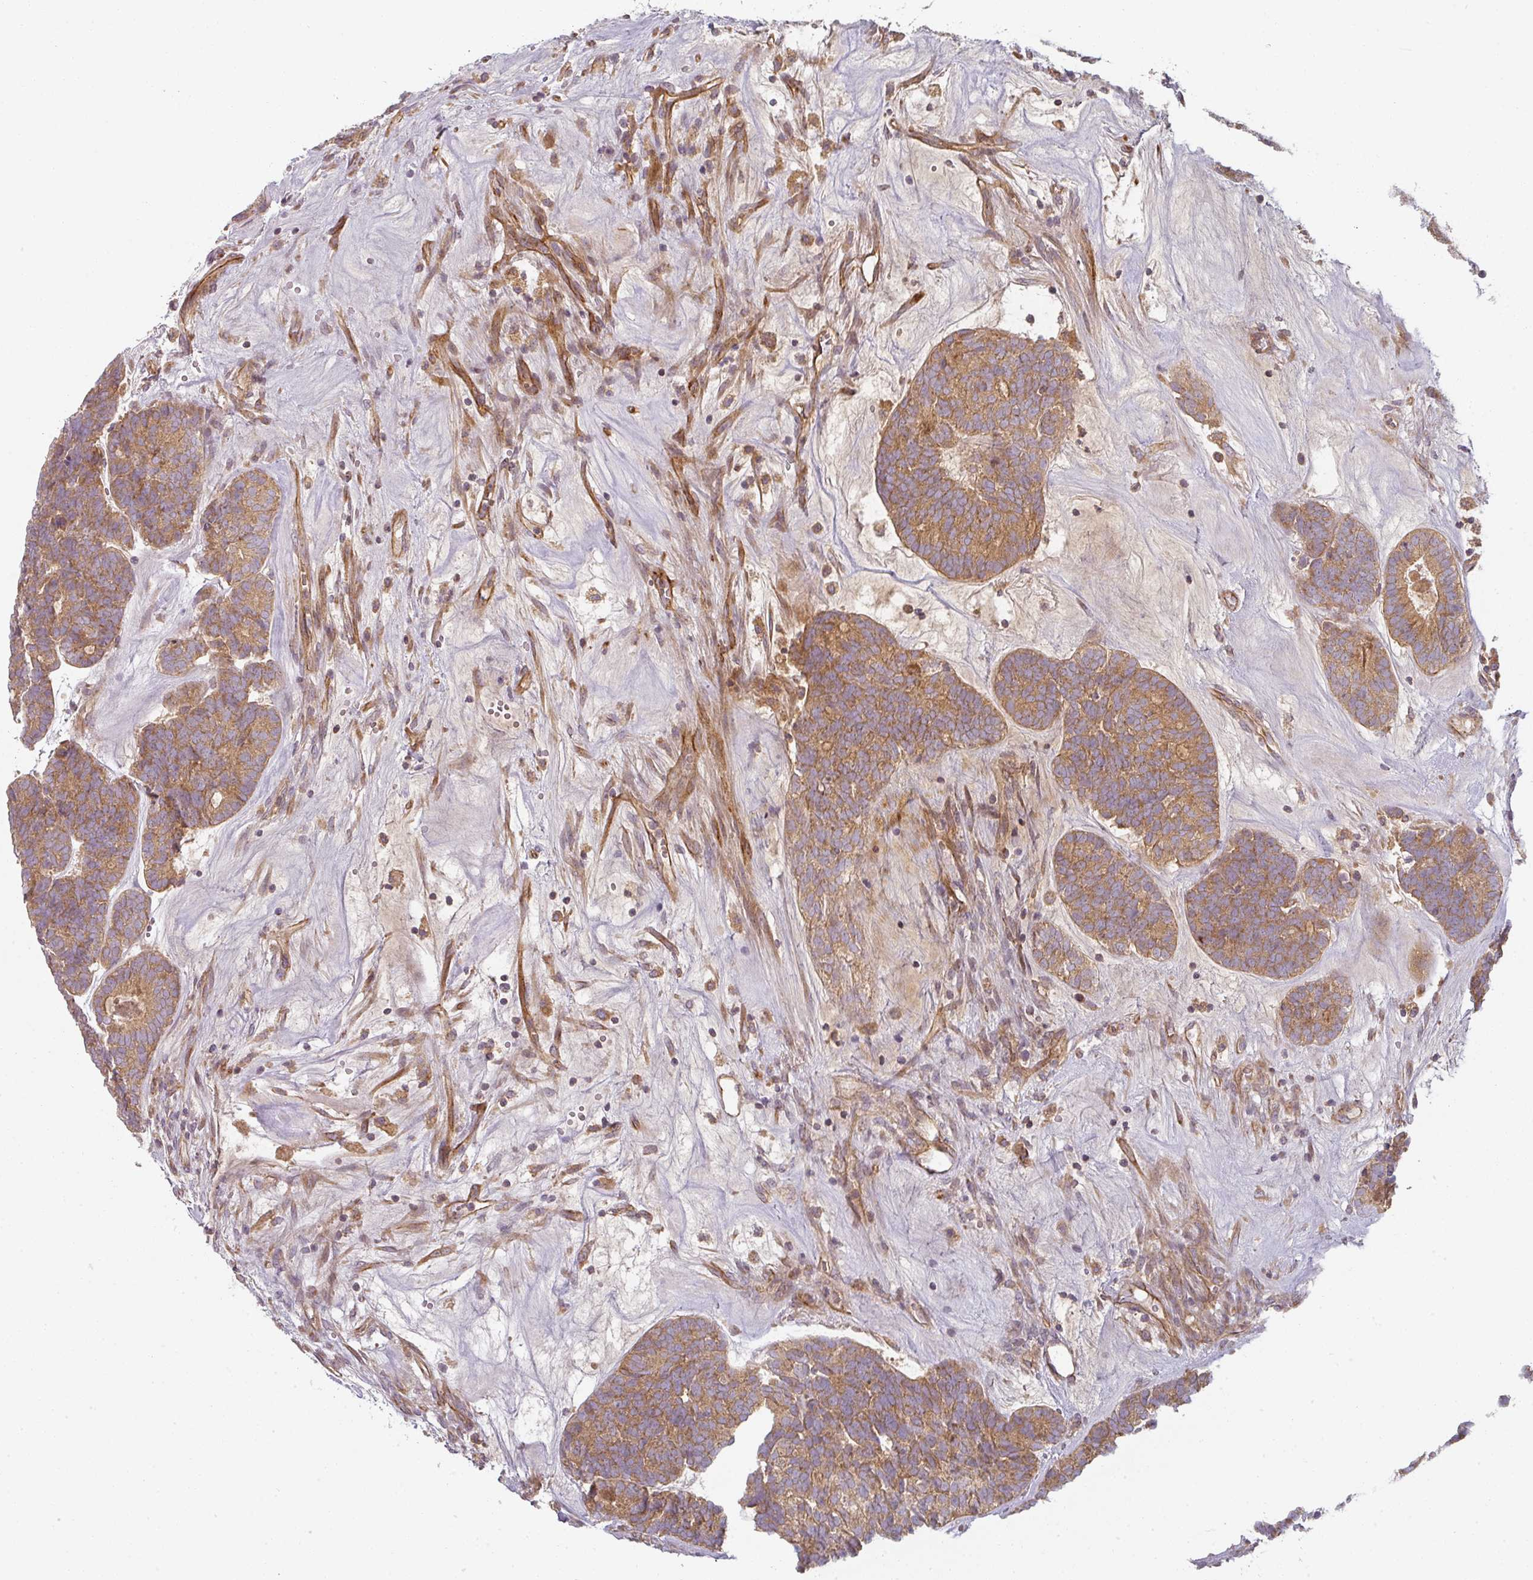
{"staining": {"intensity": "moderate", "quantity": ">75%", "location": "cytoplasmic/membranous"}, "tissue": "head and neck cancer", "cell_type": "Tumor cells", "image_type": "cancer", "snomed": [{"axis": "morphology", "description": "Adenocarcinoma, NOS"}, {"axis": "topography", "description": "Head-Neck"}], "caption": "IHC image of human adenocarcinoma (head and neck) stained for a protein (brown), which reveals medium levels of moderate cytoplasmic/membranous positivity in about >75% of tumor cells.", "gene": "CNOT1", "patient": {"sex": "female", "age": 81}}